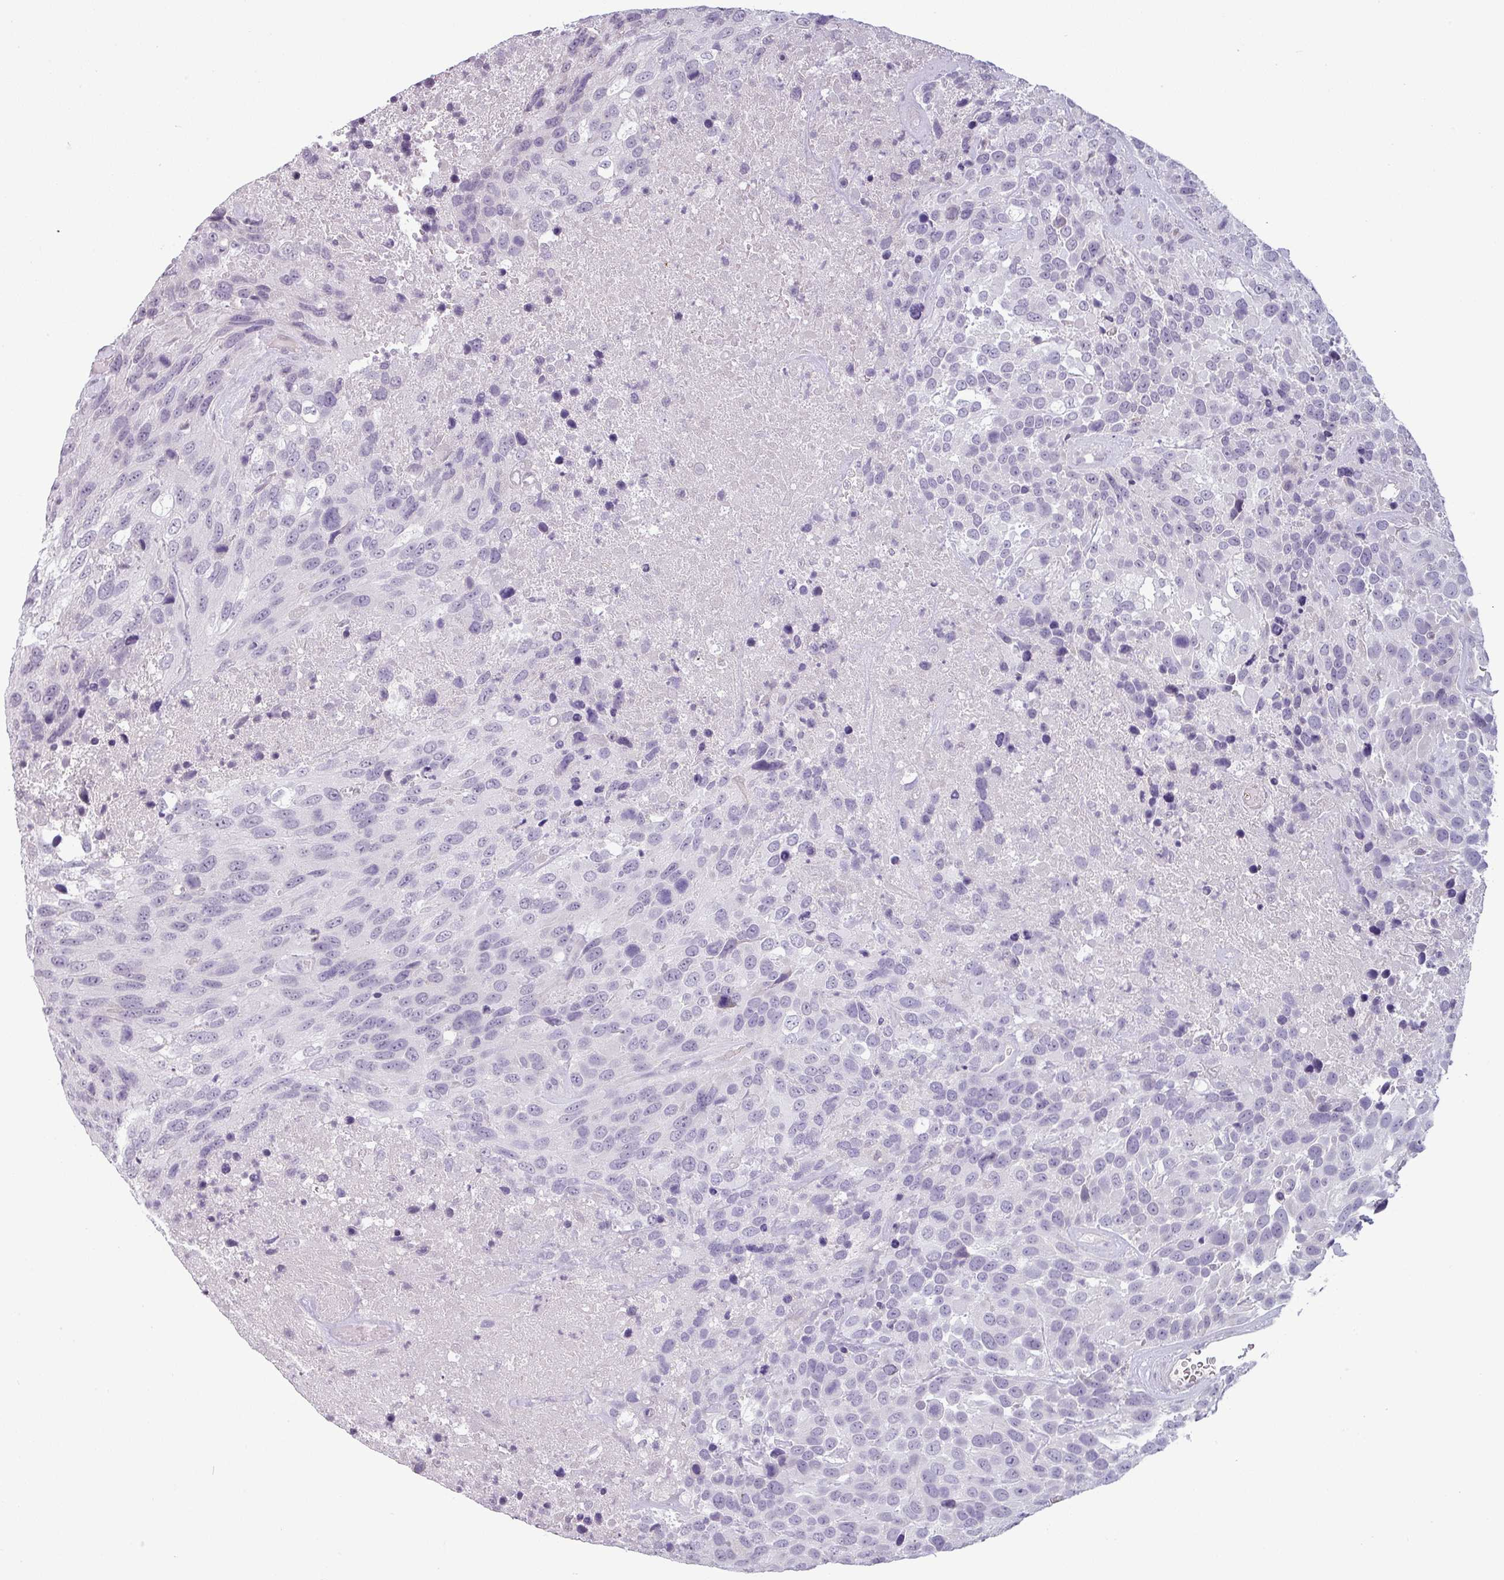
{"staining": {"intensity": "negative", "quantity": "none", "location": "none"}, "tissue": "urothelial cancer", "cell_type": "Tumor cells", "image_type": "cancer", "snomed": [{"axis": "morphology", "description": "Urothelial carcinoma, High grade"}, {"axis": "topography", "description": "Urinary bladder"}], "caption": "Urothelial carcinoma (high-grade) stained for a protein using IHC exhibits no expression tumor cells.", "gene": "SLC26A9", "patient": {"sex": "female", "age": 70}}